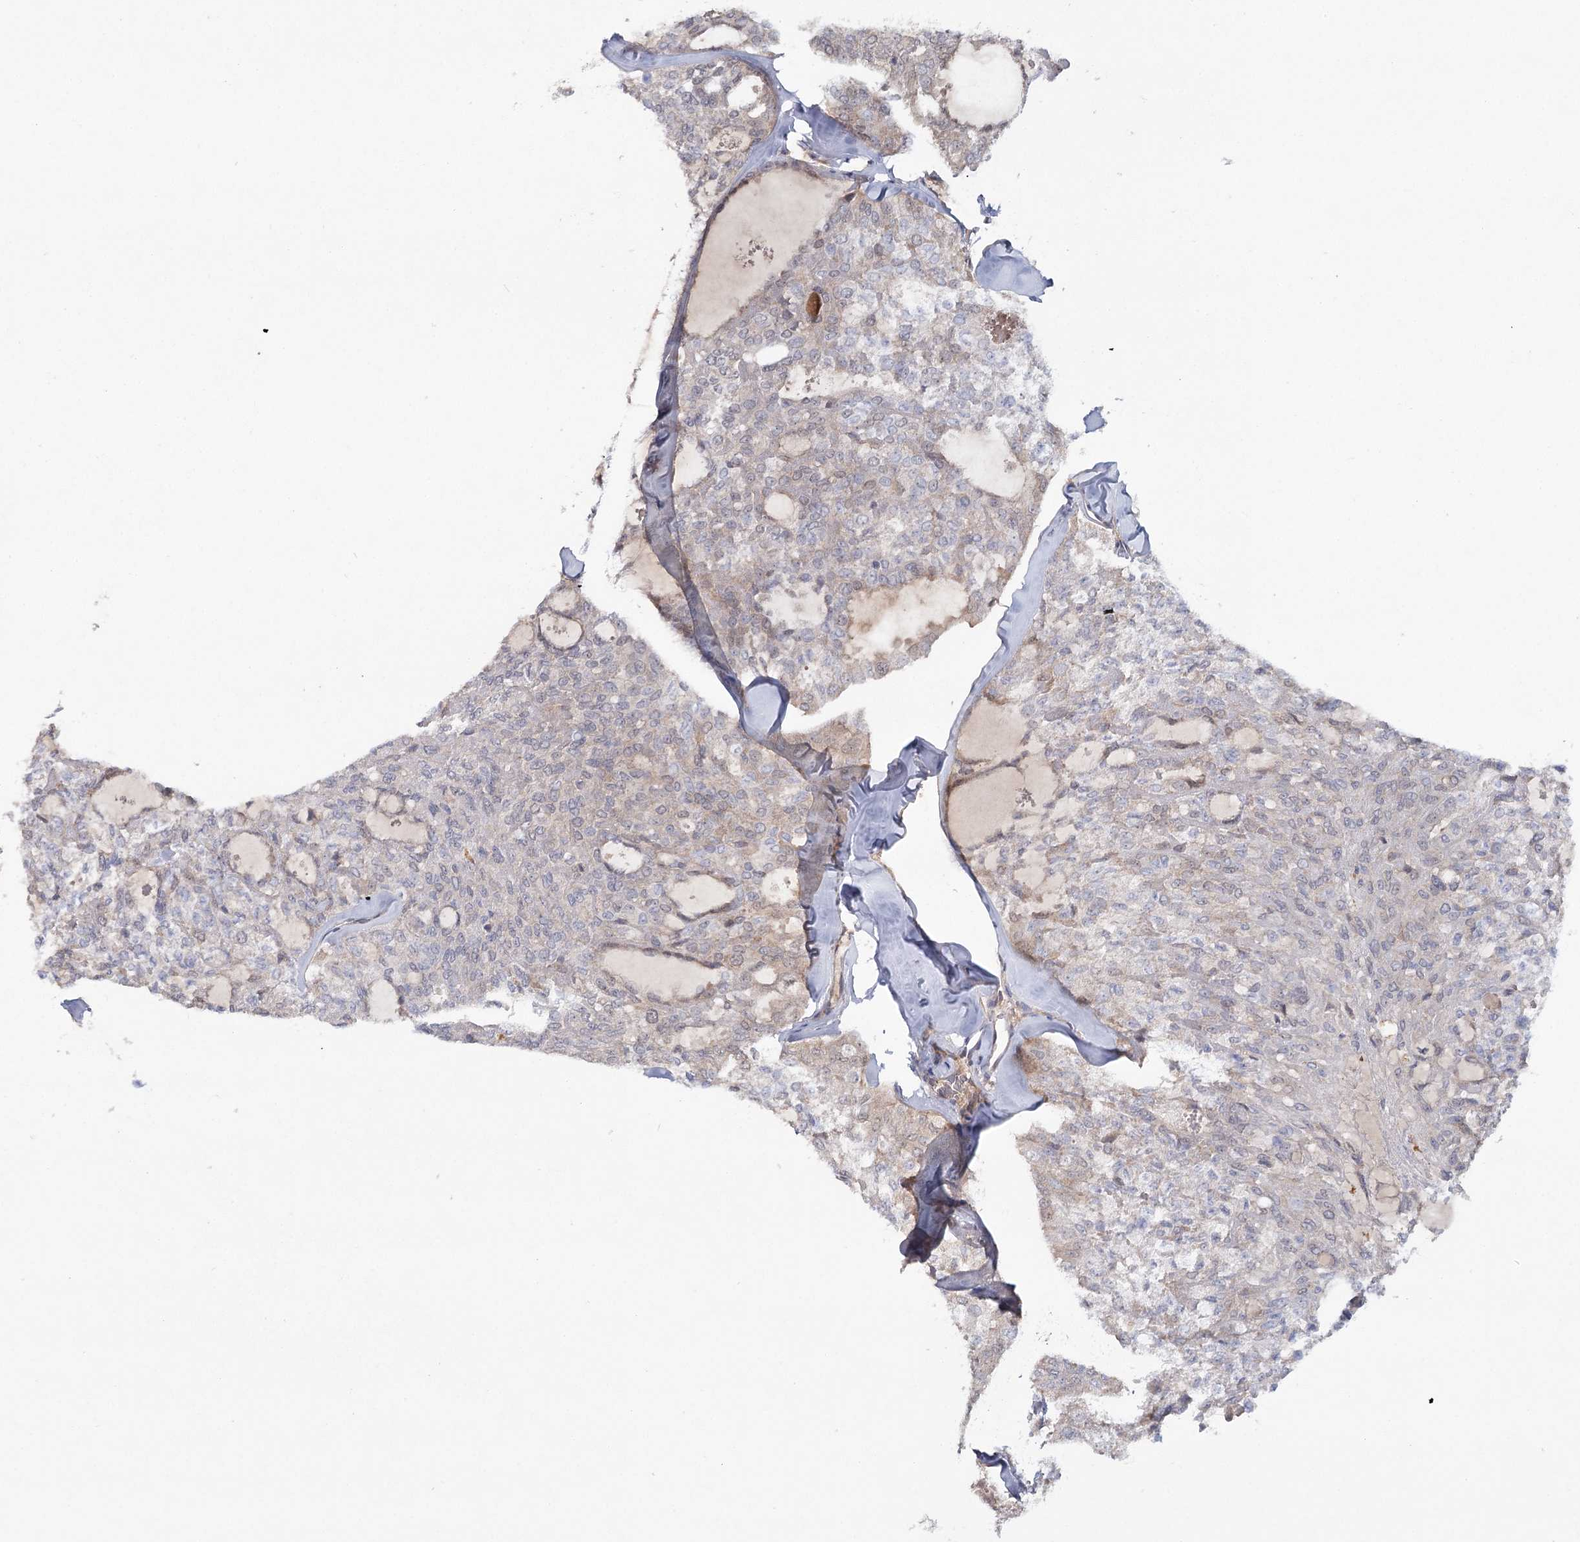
{"staining": {"intensity": "weak", "quantity": "<25%", "location": "cytoplasmic/membranous"}, "tissue": "thyroid cancer", "cell_type": "Tumor cells", "image_type": "cancer", "snomed": [{"axis": "morphology", "description": "Follicular adenoma carcinoma, NOS"}, {"axis": "topography", "description": "Thyroid gland"}], "caption": "A high-resolution histopathology image shows IHC staining of follicular adenoma carcinoma (thyroid), which exhibits no significant staining in tumor cells.", "gene": "MAP3K13", "patient": {"sex": "male", "age": 75}}